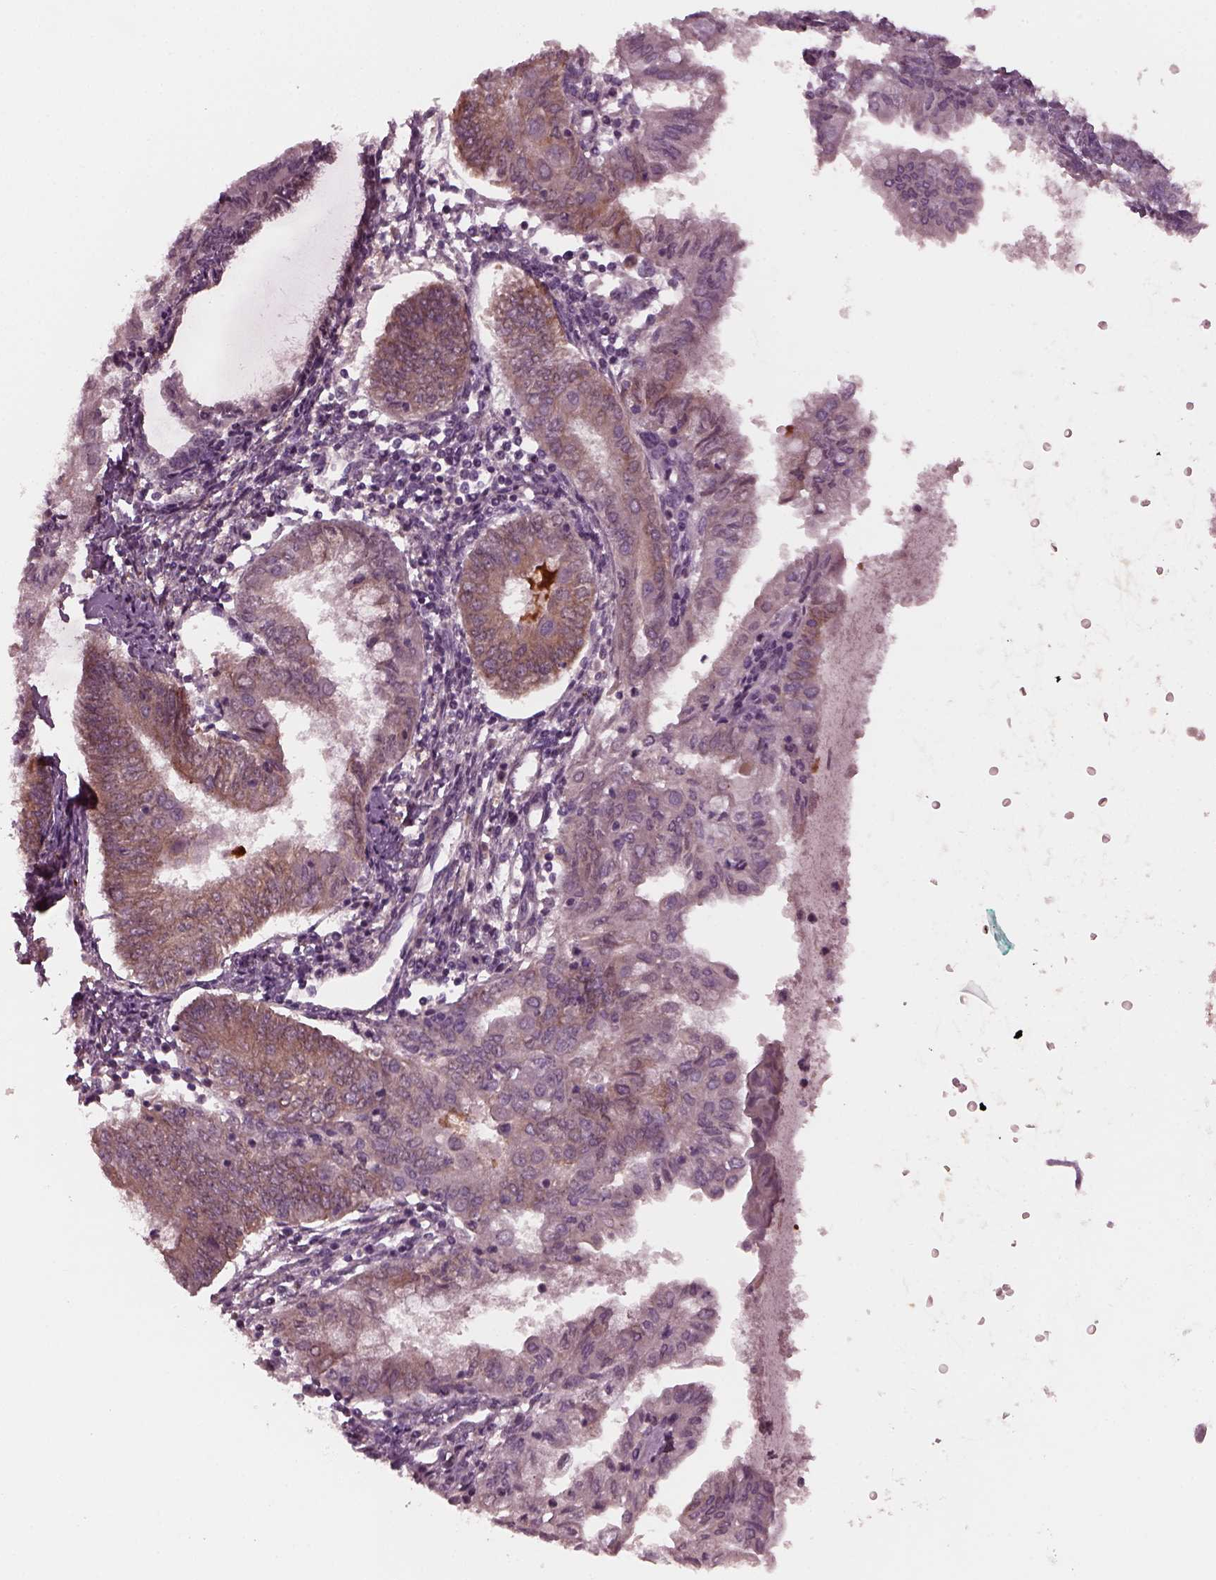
{"staining": {"intensity": "weak", "quantity": "25%-75%", "location": "cytoplasmic/membranous"}, "tissue": "endometrial cancer", "cell_type": "Tumor cells", "image_type": "cancer", "snomed": [{"axis": "morphology", "description": "Adenocarcinoma, NOS"}, {"axis": "topography", "description": "Endometrium"}], "caption": "This micrograph exhibits endometrial cancer stained with immunohistochemistry to label a protein in brown. The cytoplasmic/membranous of tumor cells show weak positivity for the protein. Nuclei are counter-stained blue.", "gene": "PORCN", "patient": {"sex": "female", "age": 68}}